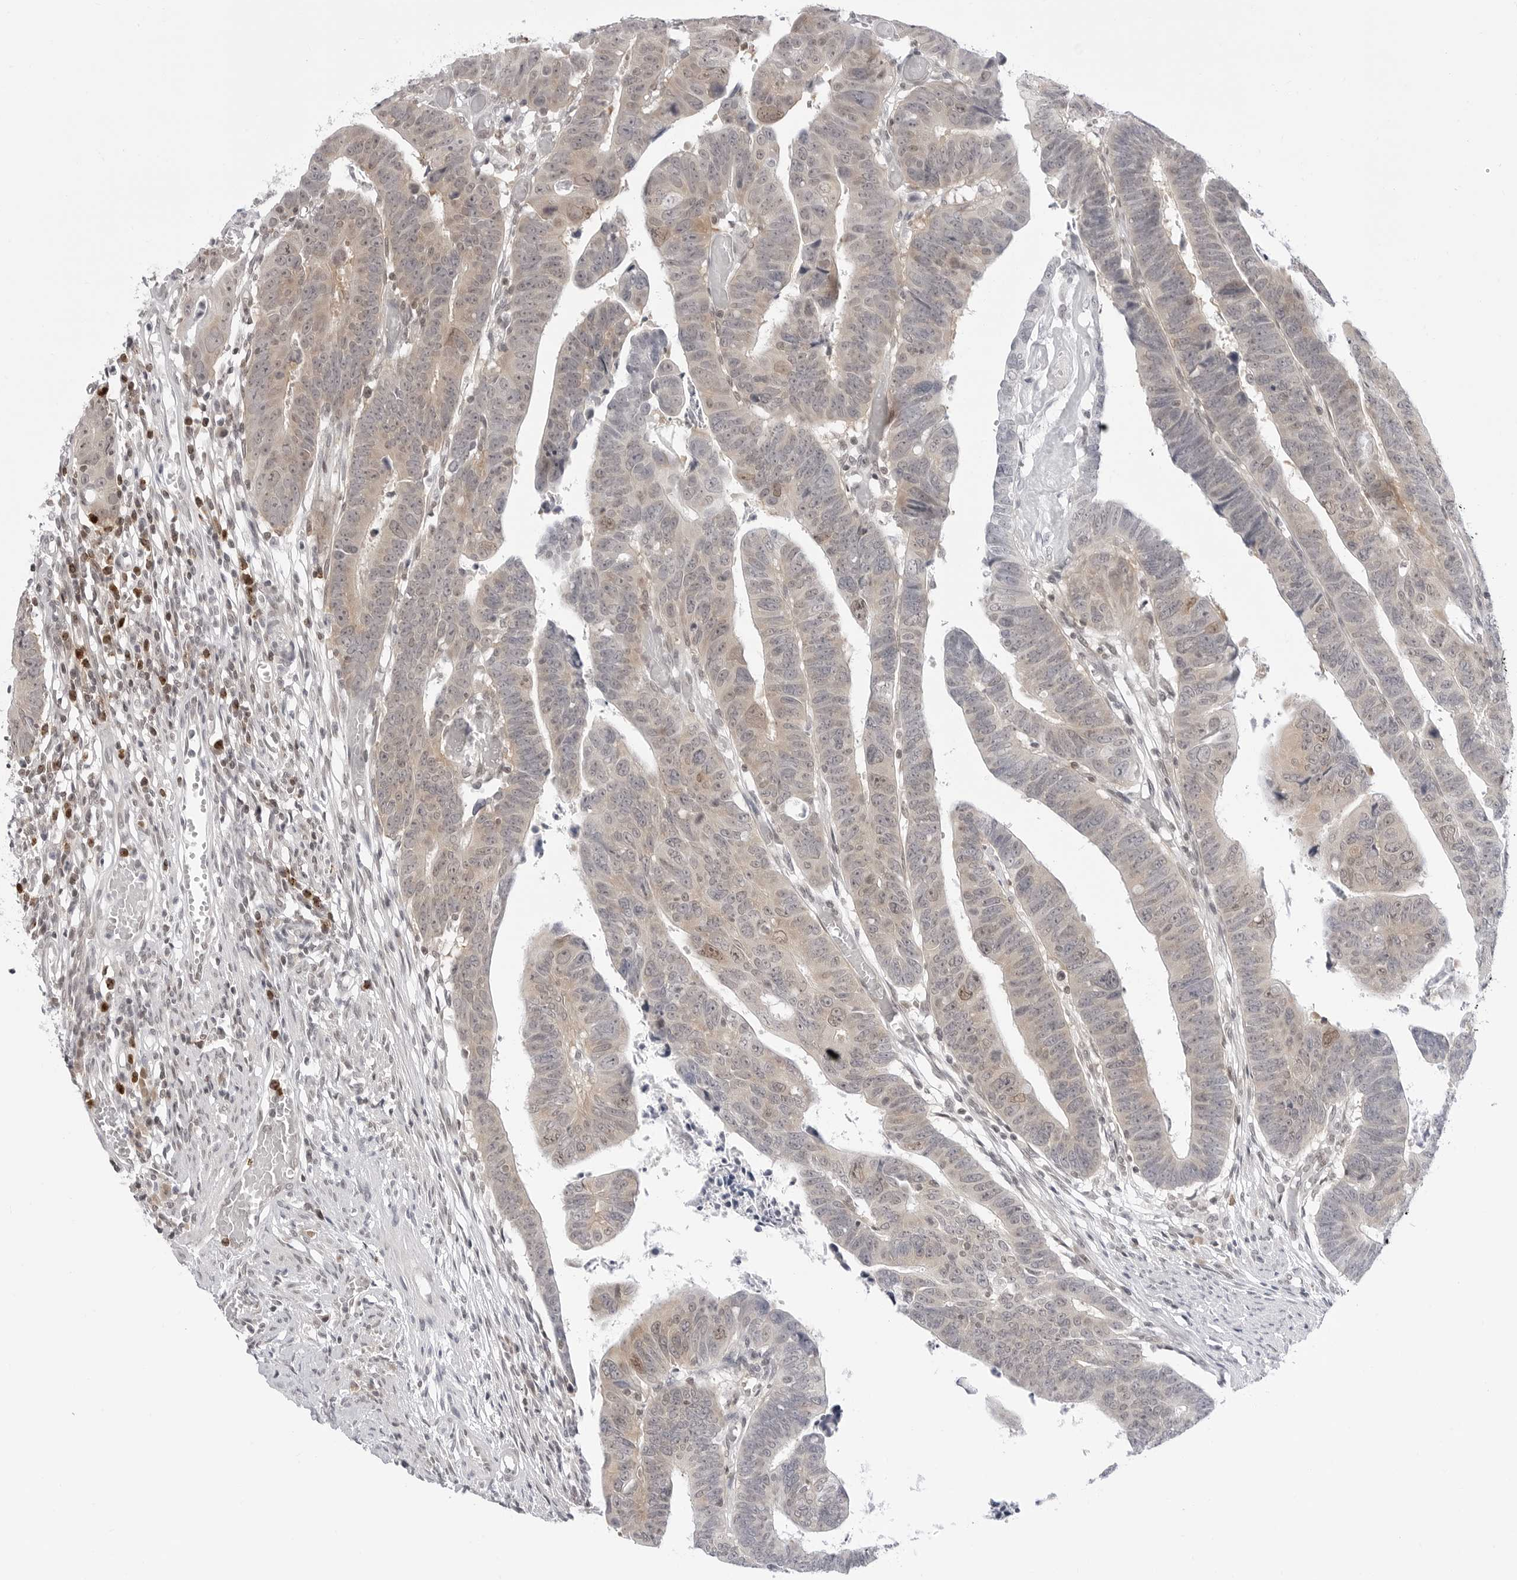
{"staining": {"intensity": "weak", "quantity": "<25%", "location": "cytoplasmic/membranous,nuclear"}, "tissue": "colorectal cancer", "cell_type": "Tumor cells", "image_type": "cancer", "snomed": [{"axis": "morphology", "description": "Adenocarcinoma, NOS"}, {"axis": "topography", "description": "Rectum"}], "caption": "A photomicrograph of human adenocarcinoma (colorectal) is negative for staining in tumor cells. Nuclei are stained in blue.", "gene": "PPP2R5C", "patient": {"sex": "female", "age": 65}}